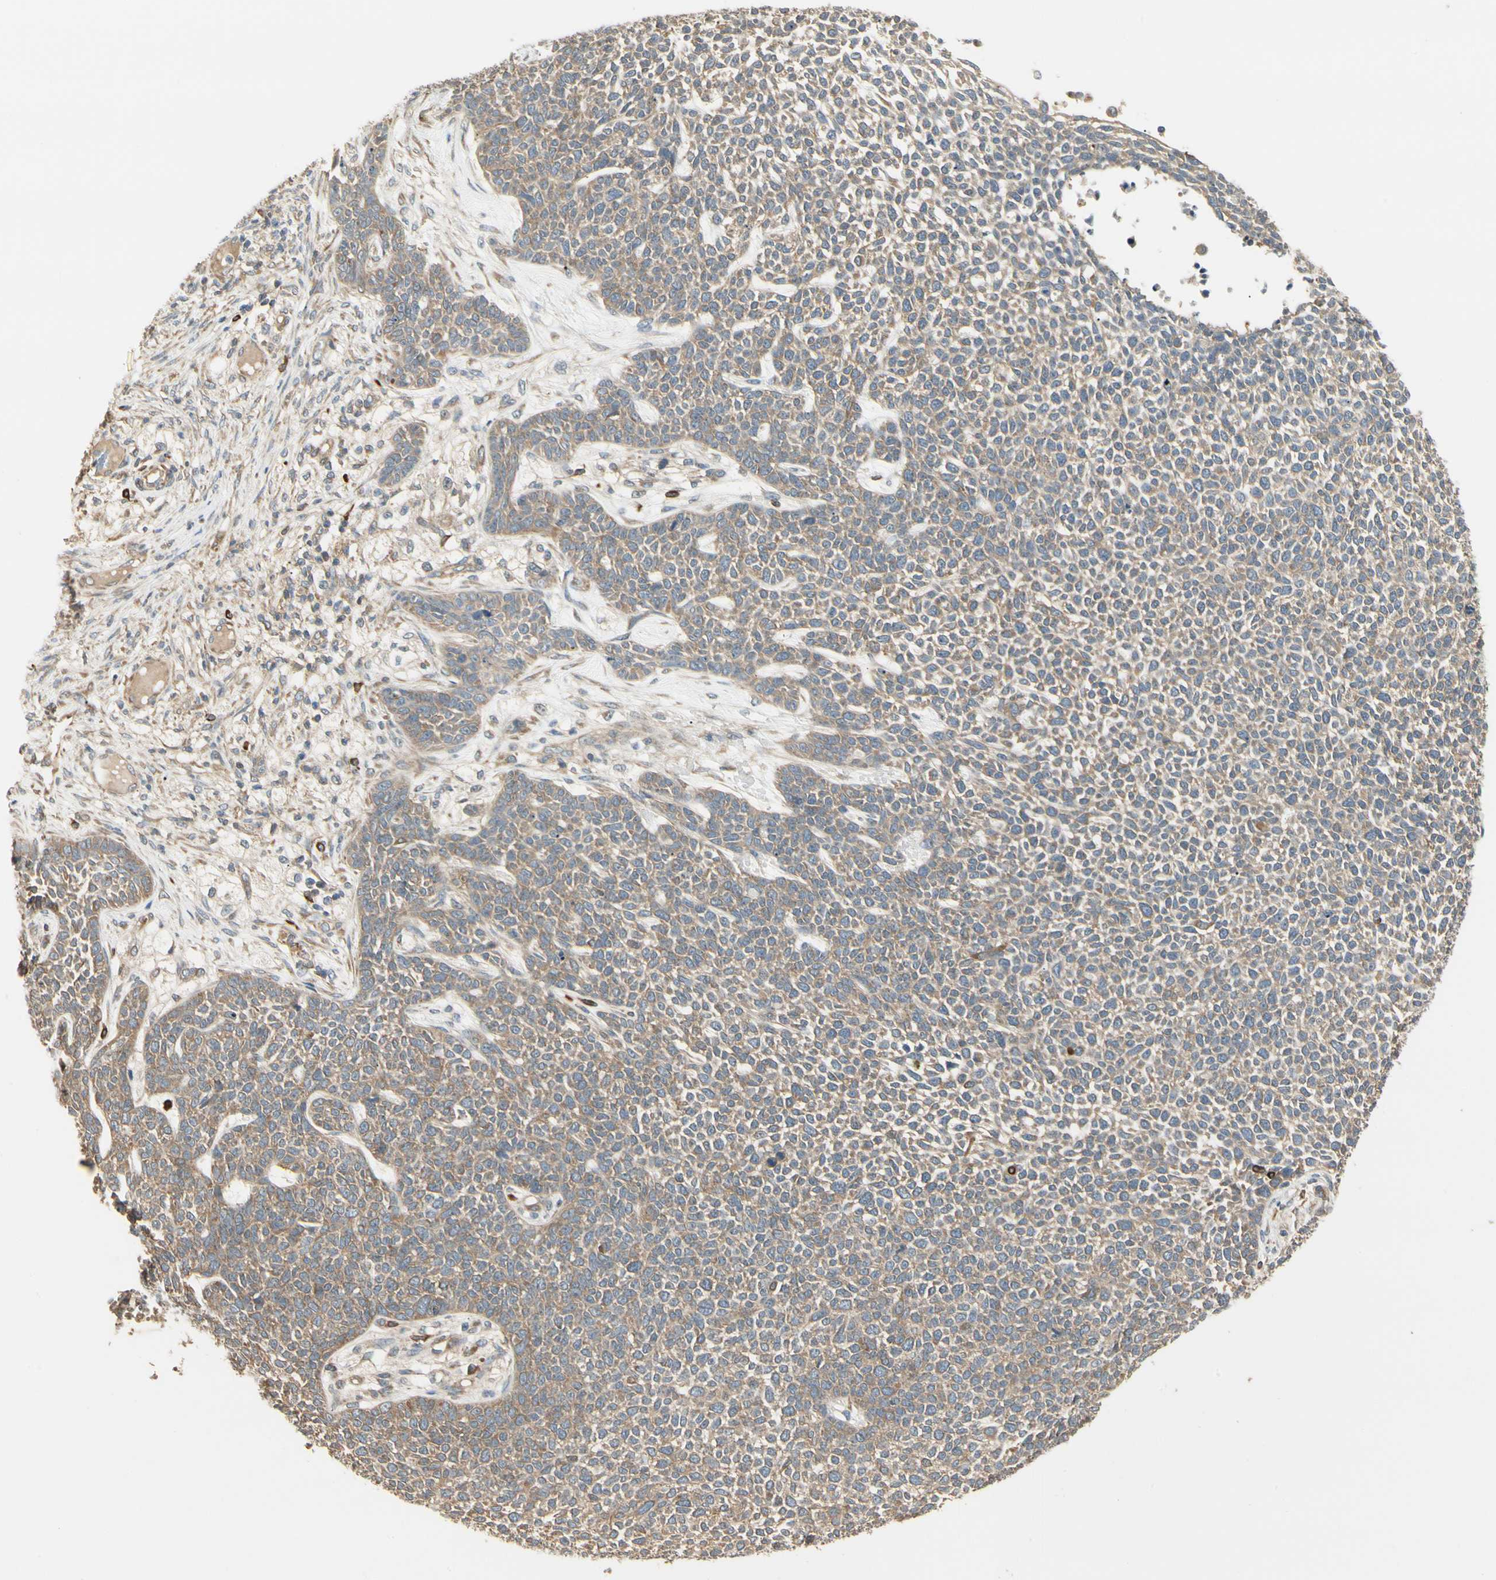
{"staining": {"intensity": "moderate", "quantity": ">75%", "location": "cytoplasmic/membranous"}, "tissue": "skin cancer", "cell_type": "Tumor cells", "image_type": "cancer", "snomed": [{"axis": "morphology", "description": "Basal cell carcinoma"}, {"axis": "topography", "description": "Skin"}], "caption": "Immunohistochemical staining of skin cancer (basal cell carcinoma) reveals medium levels of moderate cytoplasmic/membranous expression in about >75% of tumor cells.", "gene": "IRAG1", "patient": {"sex": "female", "age": 84}}